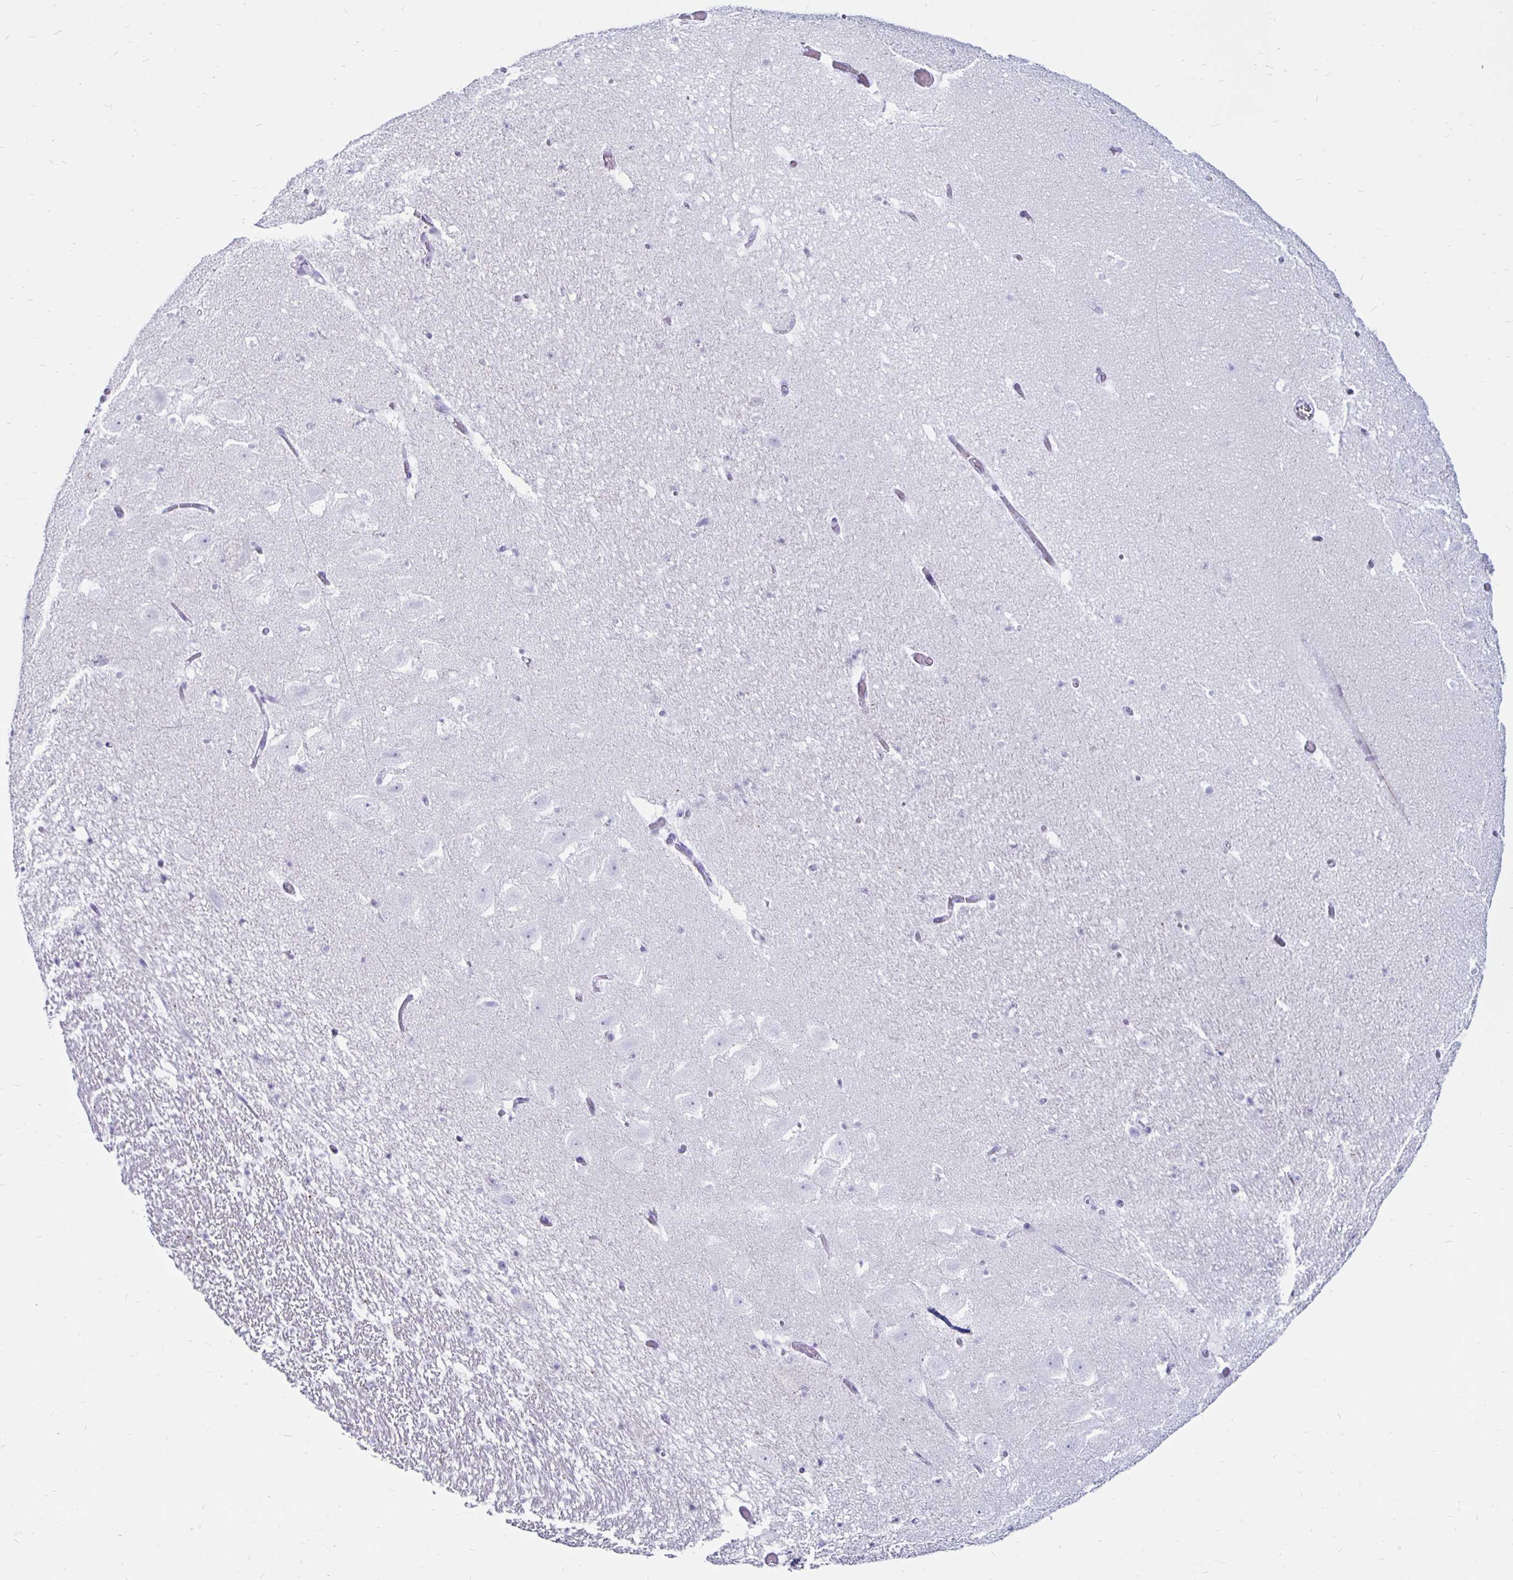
{"staining": {"intensity": "negative", "quantity": "none", "location": "none"}, "tissue": "hippocampus", "cell_type": "Glial cells", "image_type": "normal", "snomed": [{"axis": "morphology", "description": "Normal tissue, NOS"}, {"axis": "topography", "description": "Hippocampus"}], "caption": "Unremarkable hippocampus was stained to show a protein in brown. There is no significant staining in glial cells. Brightfield microscopy of immunohistochemistry (IHC) stained with DAB (brown) and hematoxylin (blue), captured at high magnification.", "gene": "TIMP1", "patient": {"sex": "female", "age": 42}}